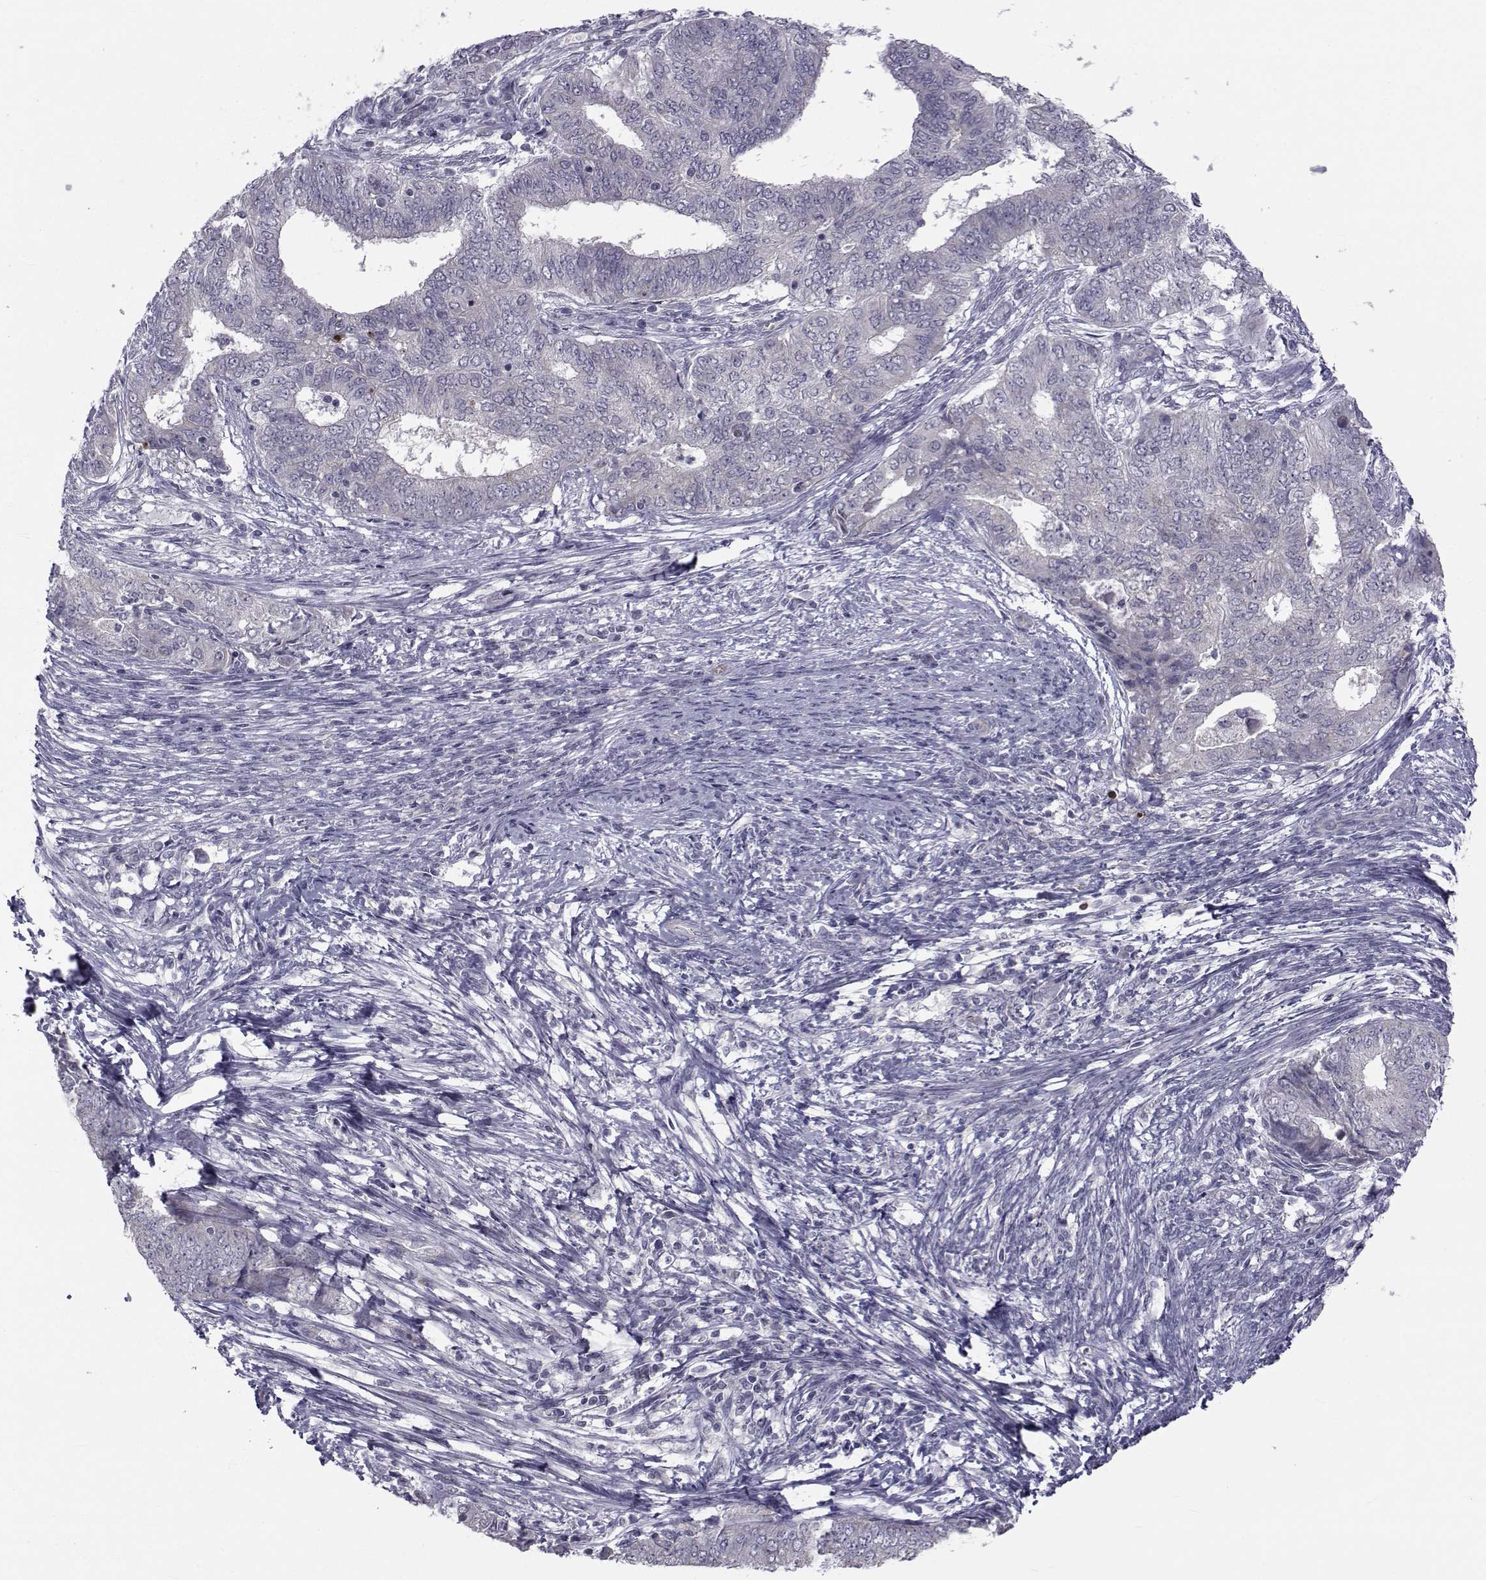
{"staining": {"intensity": "negative", "quantity": "none", "location": "none"}, "tissue": "endometrial cancer", "cell_type": "Tumor cells", "image_type": "cancer", "snomed": [{"axis": "morphology", "description": "Adenocarcinoma, NOS"}, {"axis": "topography", "description": "Endometrium"}], "caption": "DAB (3,3'-diaminobenzidine) immunohistochemical staining of human endometrial cancer (adenocarcinoma) exhibits no significant positivity in tumor cells. Brightfield microscopy of immunohistochemistry (IHC) stained with DAB (3,3'-diaminobenzidine) (brown) and hematoxylin (blue), captured at high magnification.", "gene": "ANGPT1", "patient": {"sex": "female", "age": 62}}